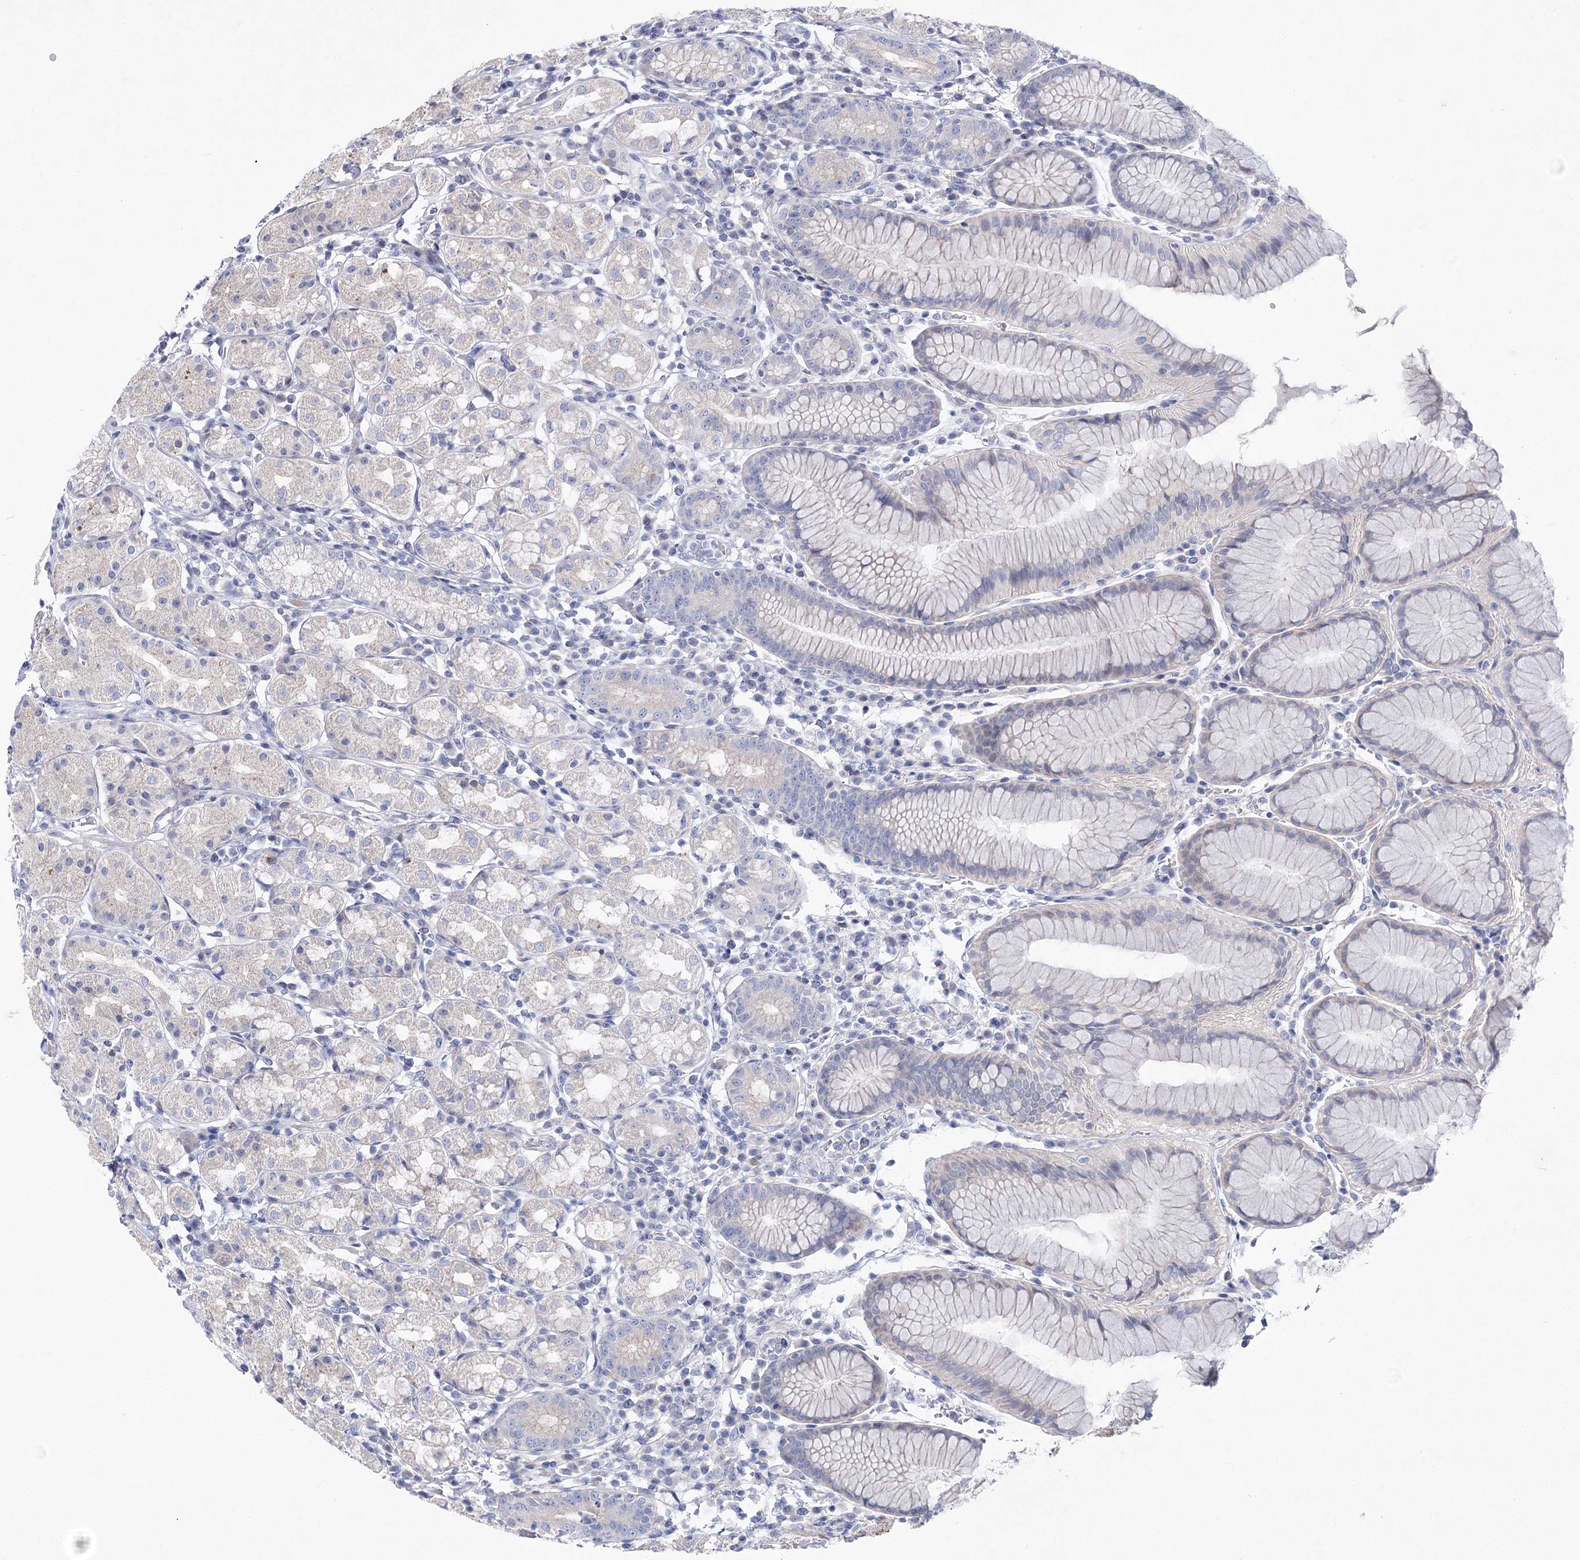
{"staining": {"intensity": "negative", "quantity": "none", "location": "none"}, "tissue": "stomach", "cell_type": "Glandular cells", "image_type": "normal", "snomed": [{"axis": "morphology", "description": "Normal tissue, NOS"}, {"axis": "topography", "description": "Stomach, lower"}], "caption": "Immunohistochemical staining of normal human stomach exhibits no significant positivity in glandular cells. (DAB immunohistochemistry, high magnification).", "gene": "LRRC14B", "patient": {"sex": "female", "age": 56}}